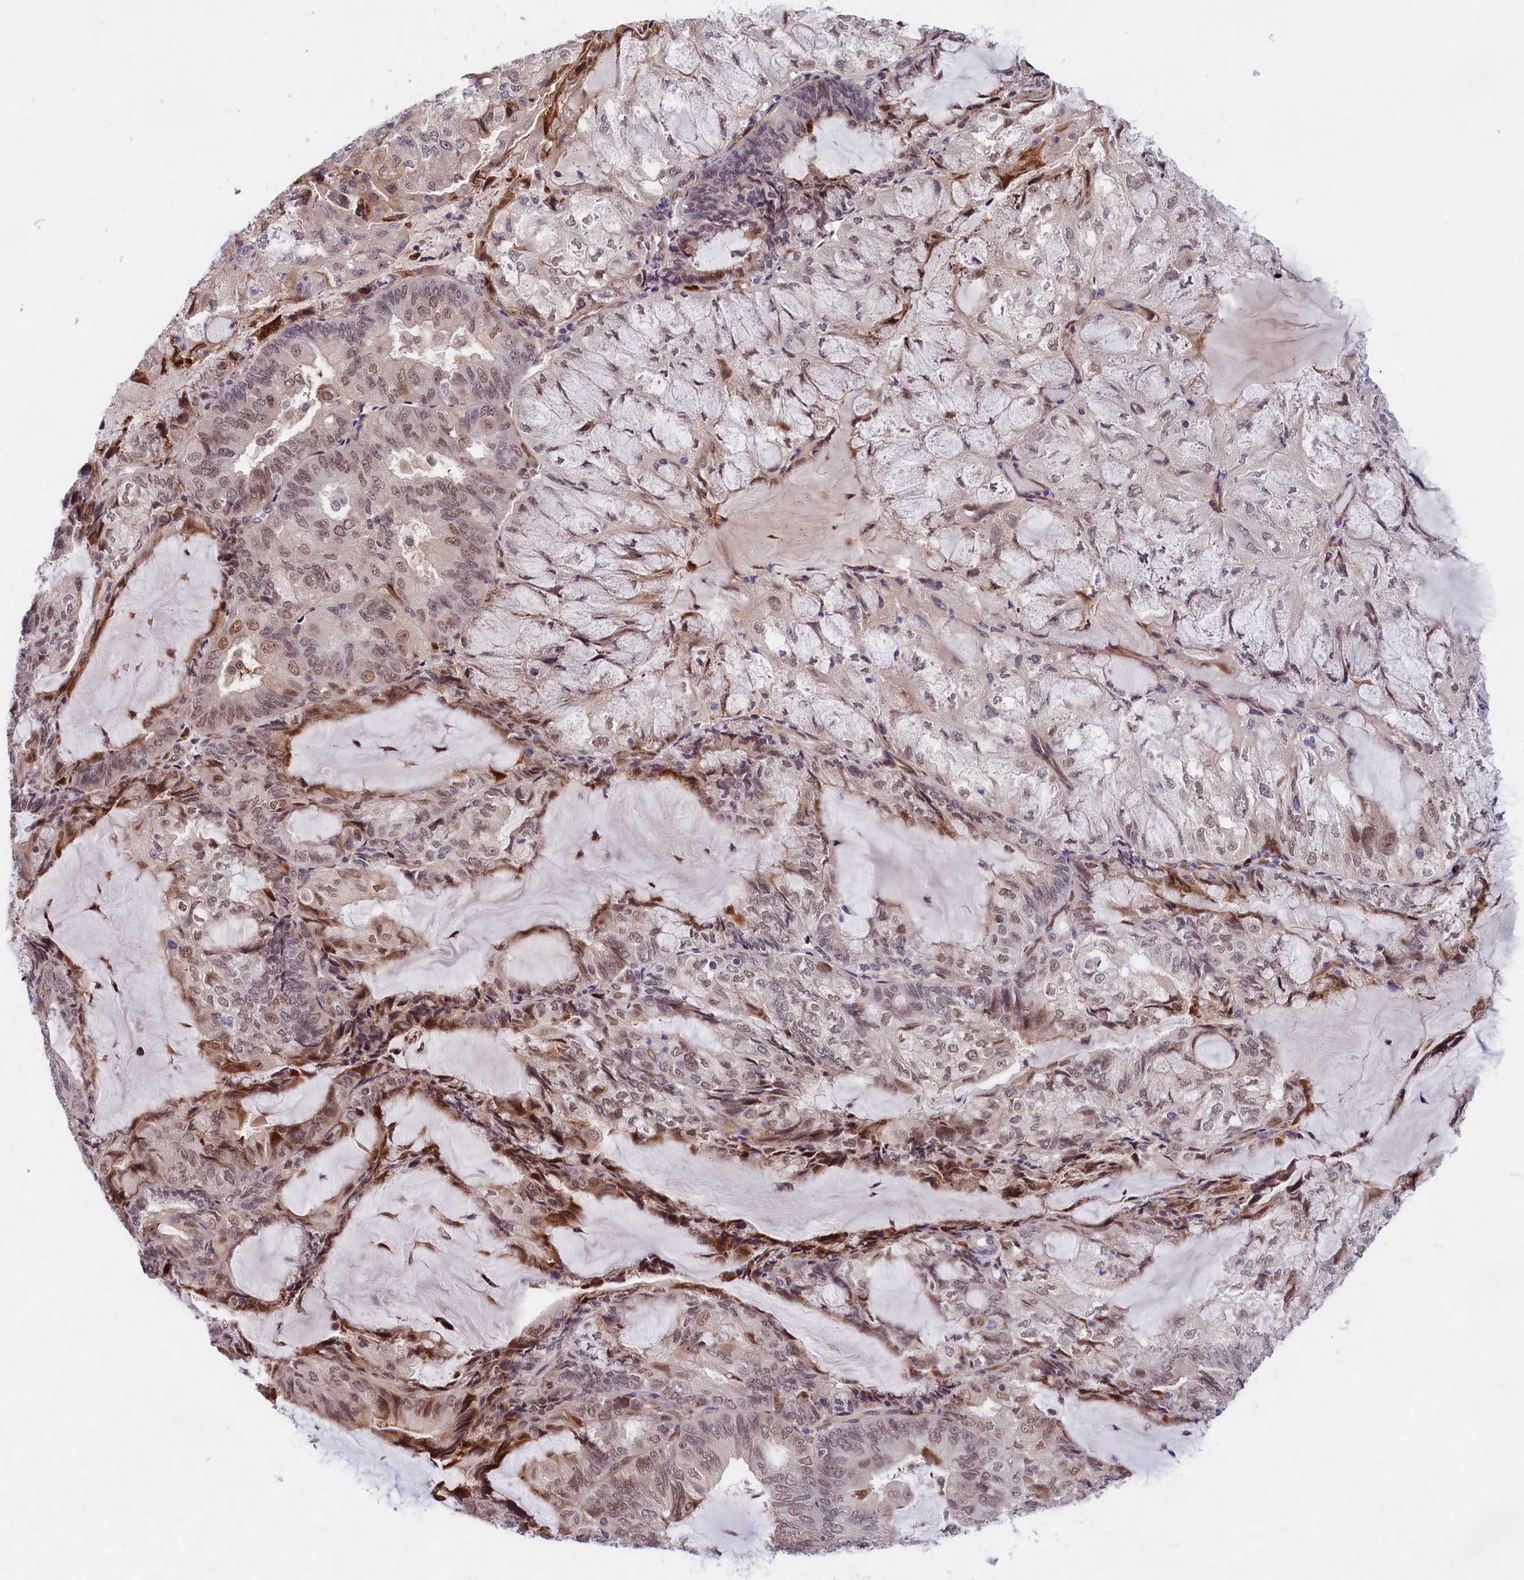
{"staining": {"intensity": "moderate", "quantity": "25%-75%", "location": "nuclear"}, "tissue": "endometrial cancer", "cell_type": "Tumor cells", "image_type": "cancer", "snomed": [{"axis": "morphology", "description": "Adenocarcinoma, NOS"}, {"axis": "topography", "description": "Endometrium"}], "caption": "About 25%-75% of tumor cells in human endometrial cancer (adenocarcinoma) show moderate nuclear protein staining as visualized by brown immunohistochemical staining.", "gene": "FBXO45", "patient": {"sex": "female", "age": 81}}